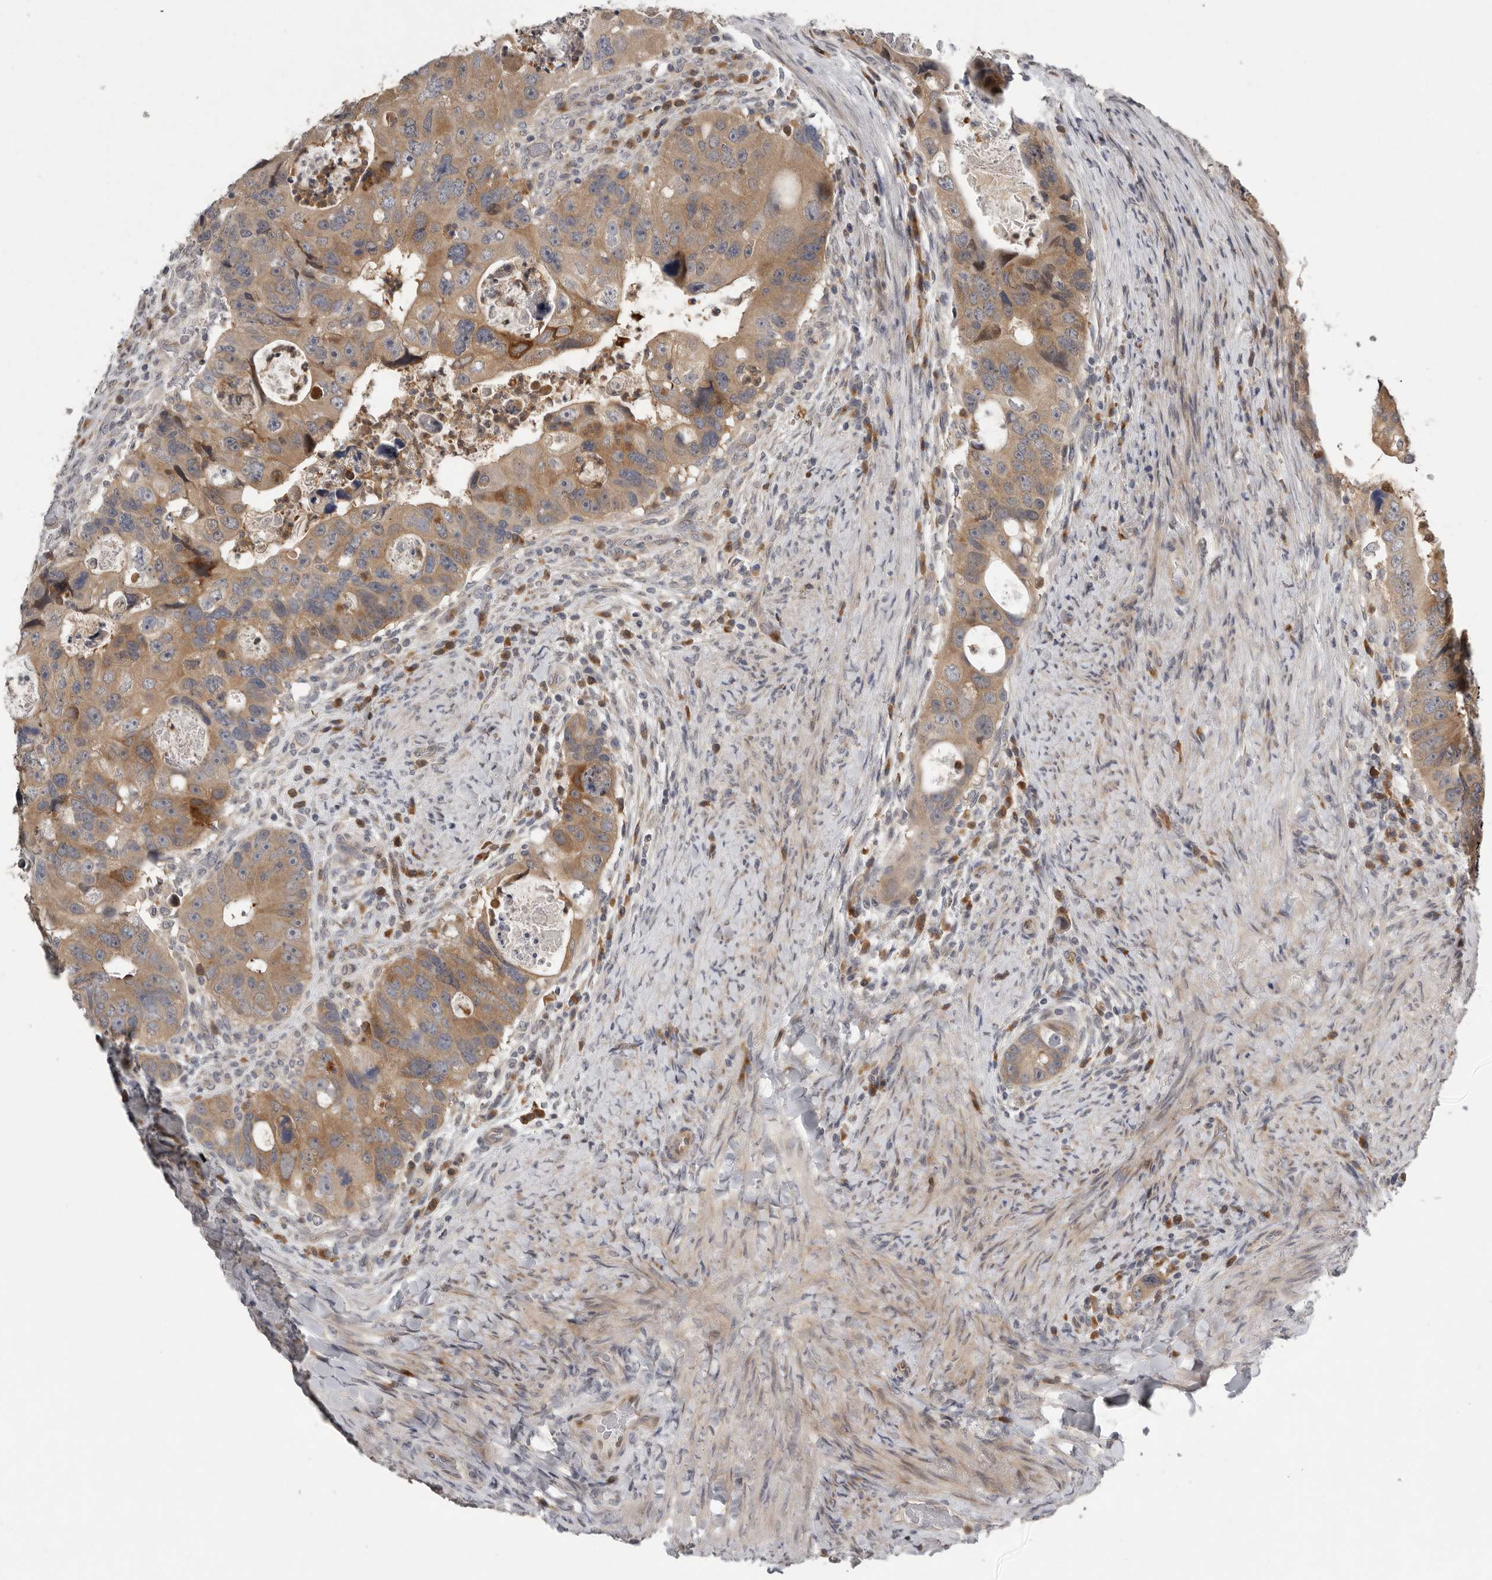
{"staining": {"intensity": "moderate", "quantity": ">75%", "location": "cytoplasmic/membranous"}, "tissue": "colorectal cancer", "cell_type": "Tumor cells", "image_type": "cancer", "snomed": [{"axis": "morphology", "description": "Adenocarcinoma, NOS"}, {"axis": "topography", "description": "Rectum"}], "caption": "Immunohistochemistry of colorectal cancer displays medium levels of moderate cytoplasmic/membranous positivity in approximately >75% of tumor cells.", "gene": "RALGPS2", "patient": {"sex": "male", "age": 59}}